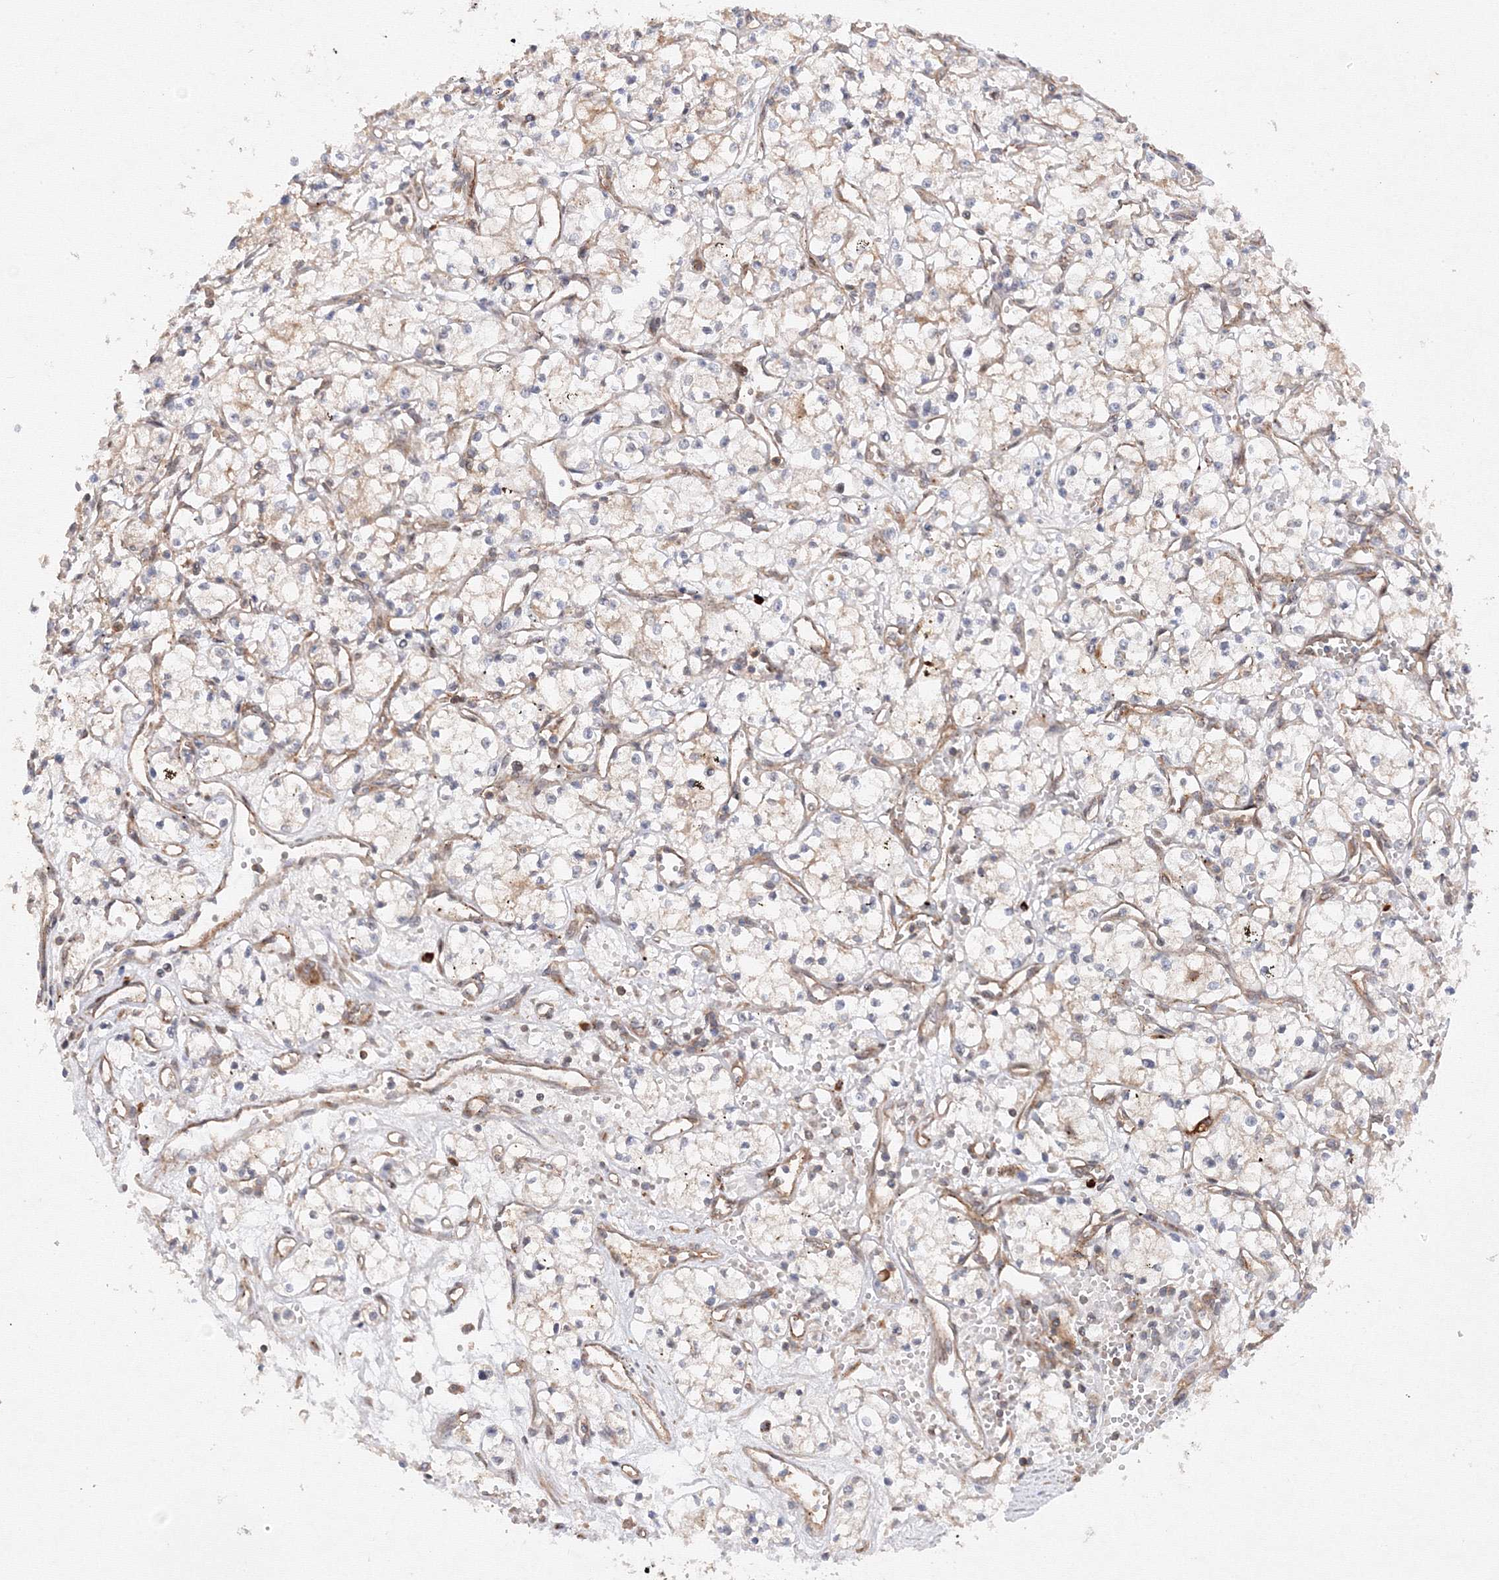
{"staining": {"intensity": "weak", "quantity": "<25%", "location": "cytoplasmic/membranous"}, "tissue": "renal cancer", "cell_type": "Tumor cells", "image_type": "cancer", "snomed": [{"axis": "morphology", "description": "Adenocarcinoma, NOS"}, {"axis": "topography", "description": "Kidney"}], "caption": "The histopathology image shows no significant expression in tumor cells of renal adenocarcinoma. Brightfield microscopy of immunohistochemistry (IHC) stained with DAB (3,3'-diaminobenzidine) (brown) and hematoxylin (blue), captured at high magnification.", "gene": "DCTD", "patient": {"sex": "male", "age": 59}}